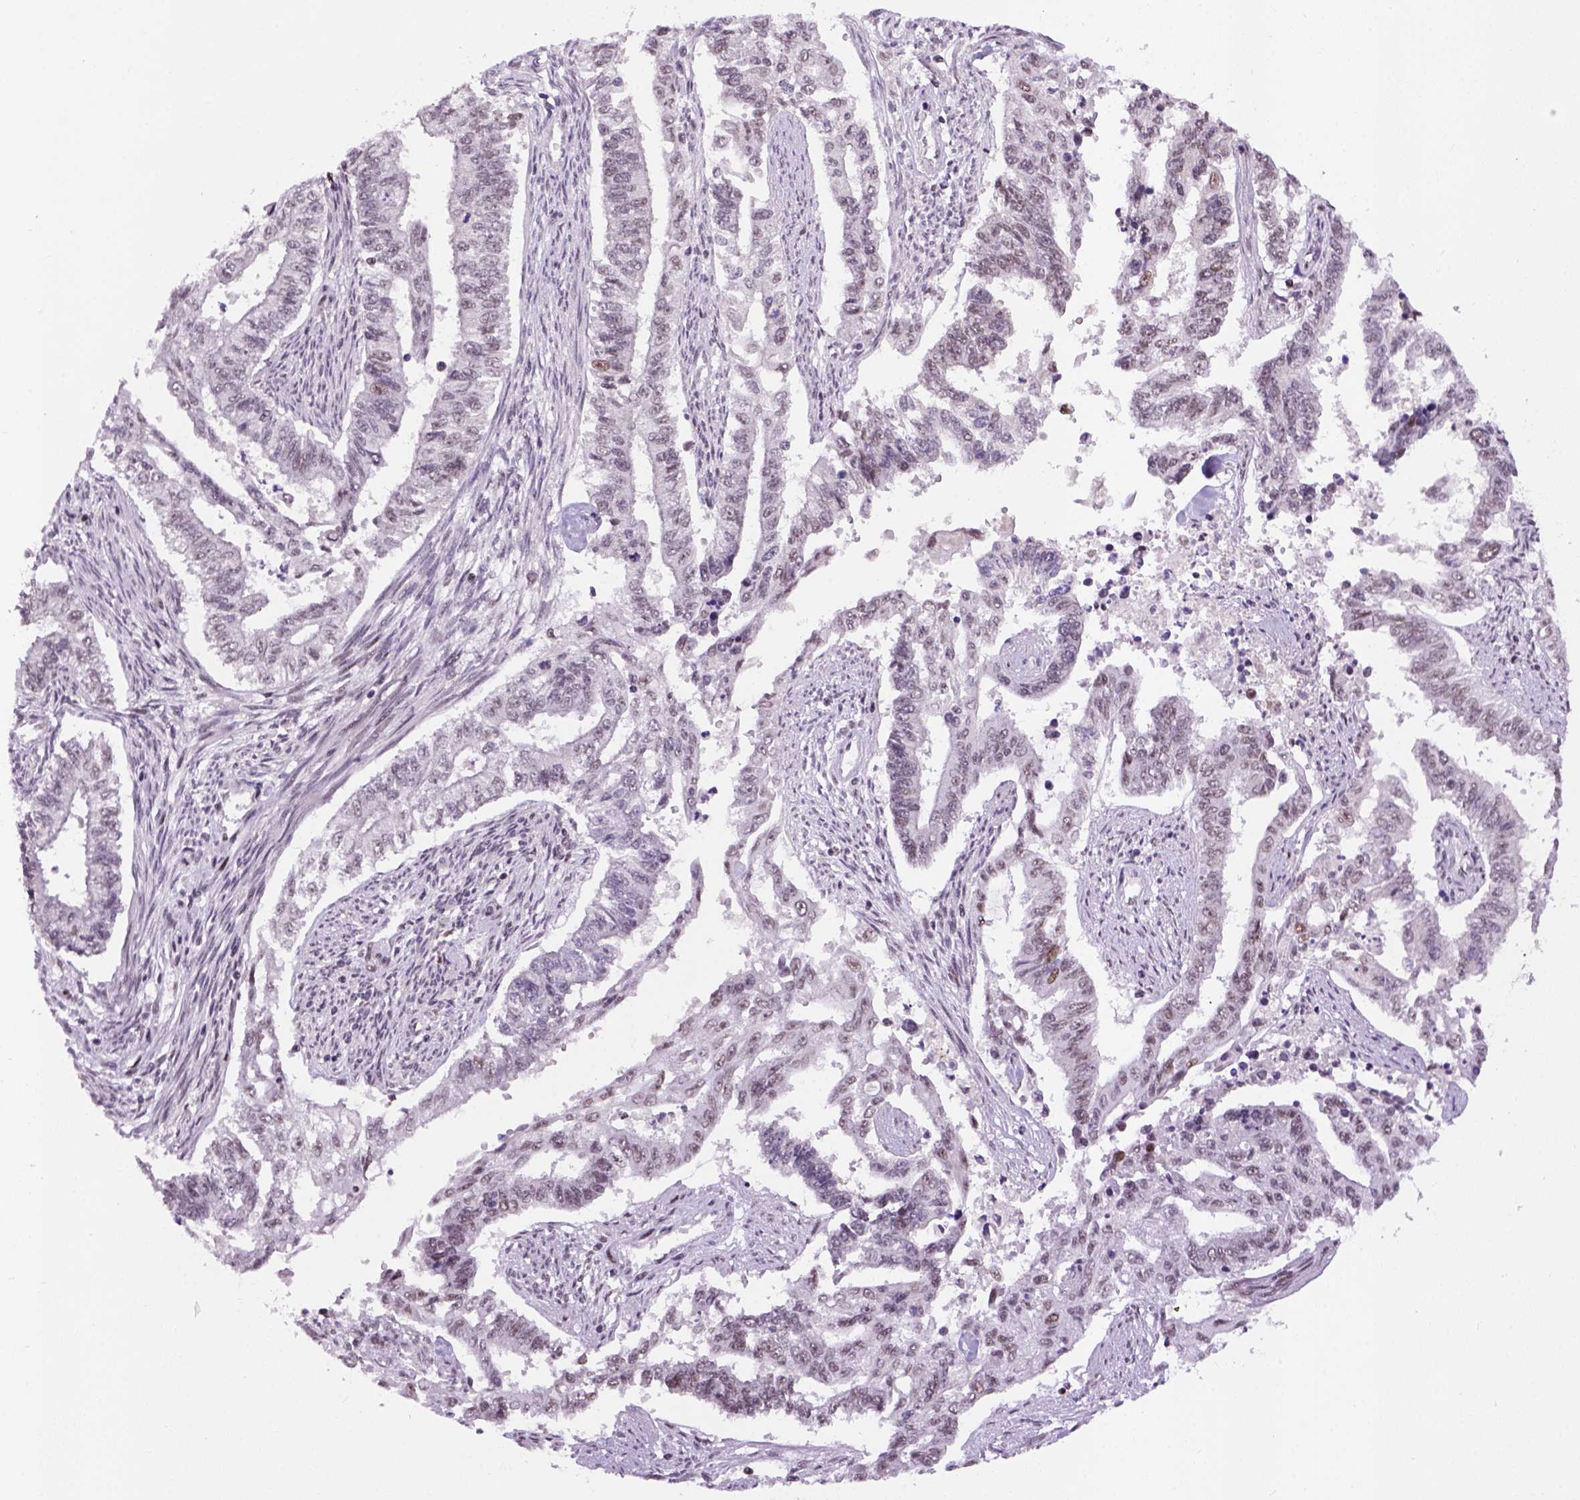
{"staining": {"intensity": "moderate", "quantity": "<25%", "location": "nuclear"}, "tissue": "endometrial cancer", "cell_type": "Tumor cells", "image_type": "cancer", "snomed": [{"axis": "morphology", "description": "Adenocarcinoma, NOS"}, {"axis": "topography", "description": "Uterus"}], "caption": "Approximately <25% of tumor cells in endometrial adenocarcinoma reveal moderate nuclear protein staining as visualized by brown immunohistochemical staining.", "gene": "TBPL1", "patient": {"sex": "female", "age": 59}}